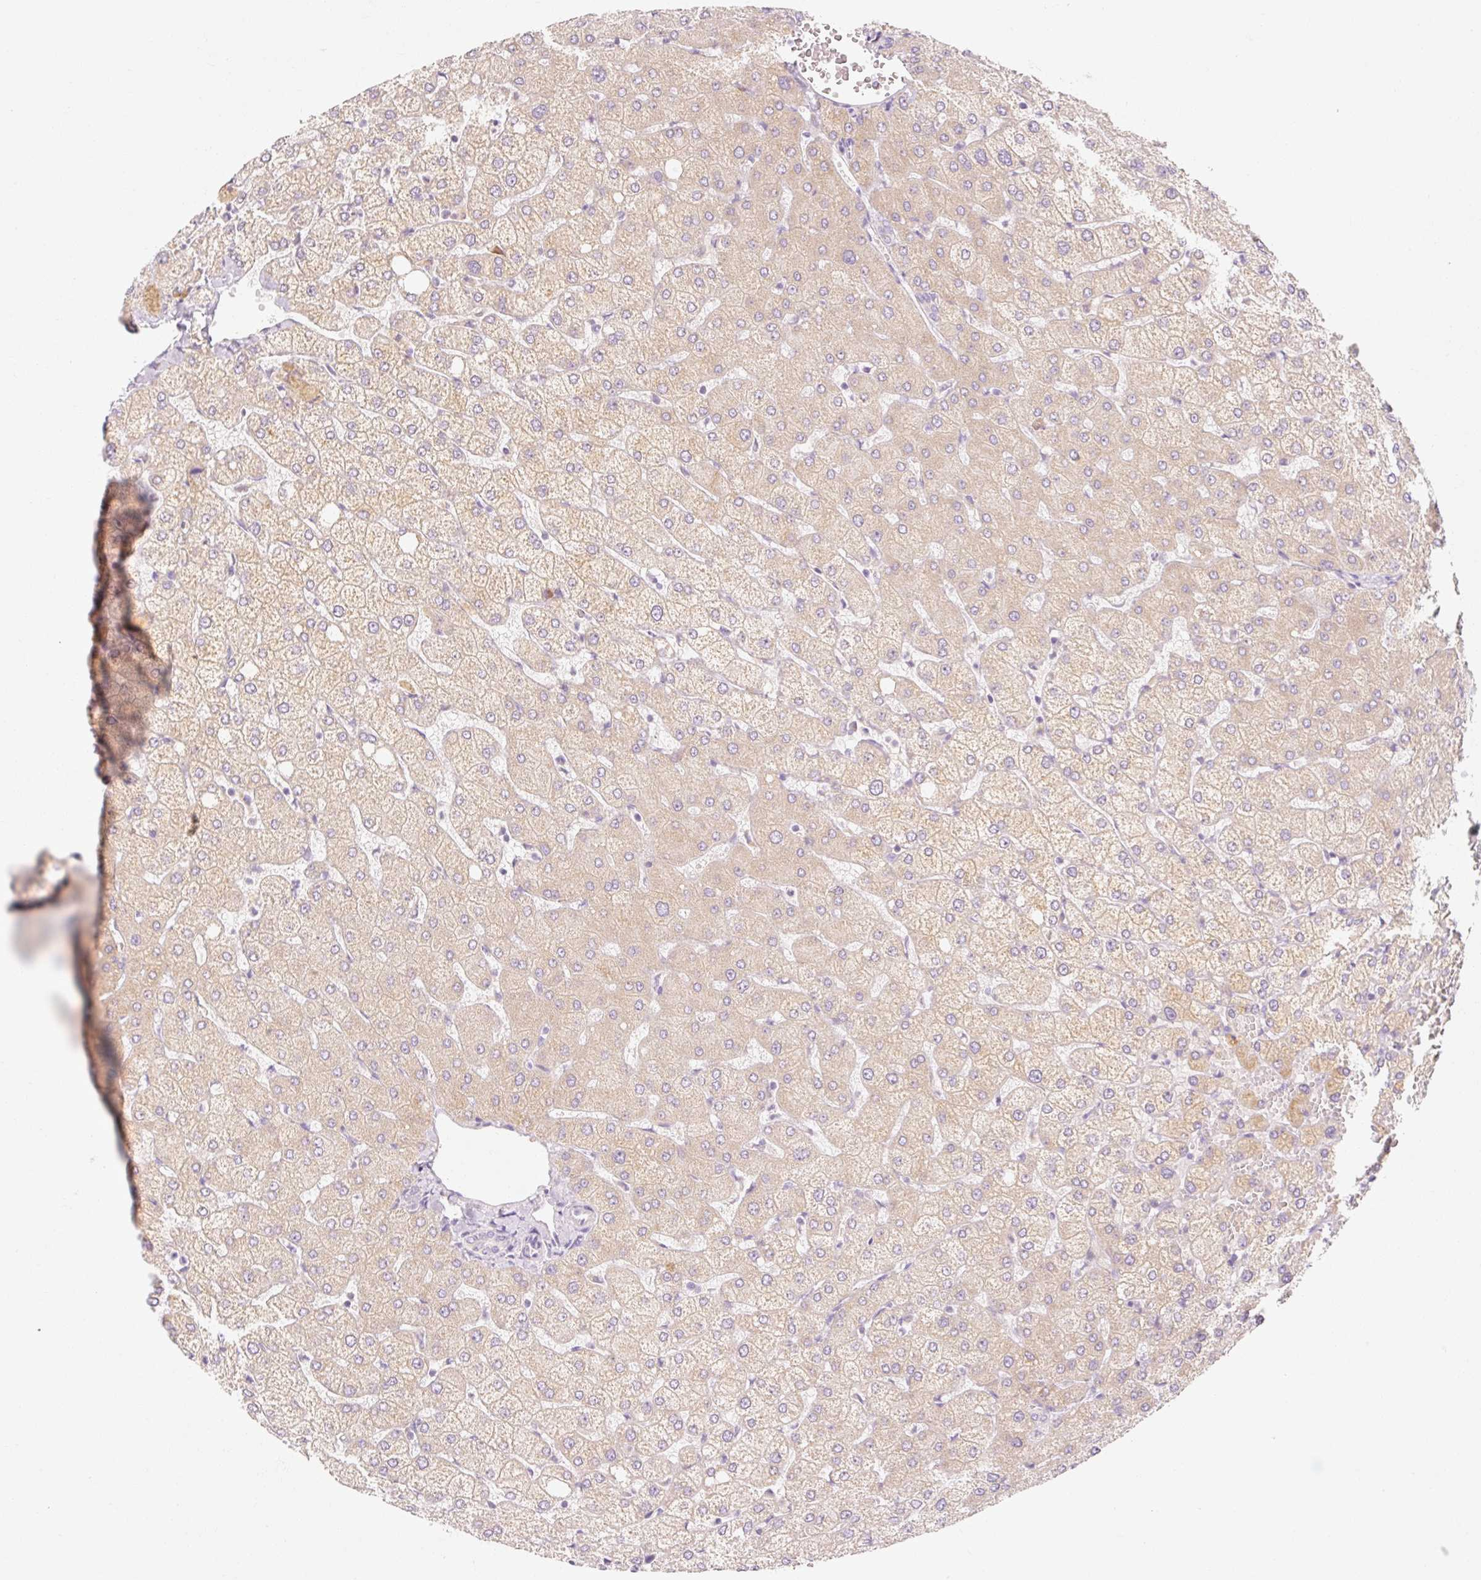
{"staining": {"intensity": "negative", "quantity": "none", "location": "none"}, "tissue": "liver", "cell_type": "Cholangiocytes", "image_type": "normal", "snomed": [{"axis": "morphology", "description": "Normal tissue, NOS"}, {"axis": "topography", "description": "Liver"}], "caption": "A photomicrograph of liver stained for a protein displays no brown staining in cholangiocytes. (IHC, brightfield microscopy, high magnification).", "gene": "MYO1D", "patient": {"sex": "female", "age": 54}}